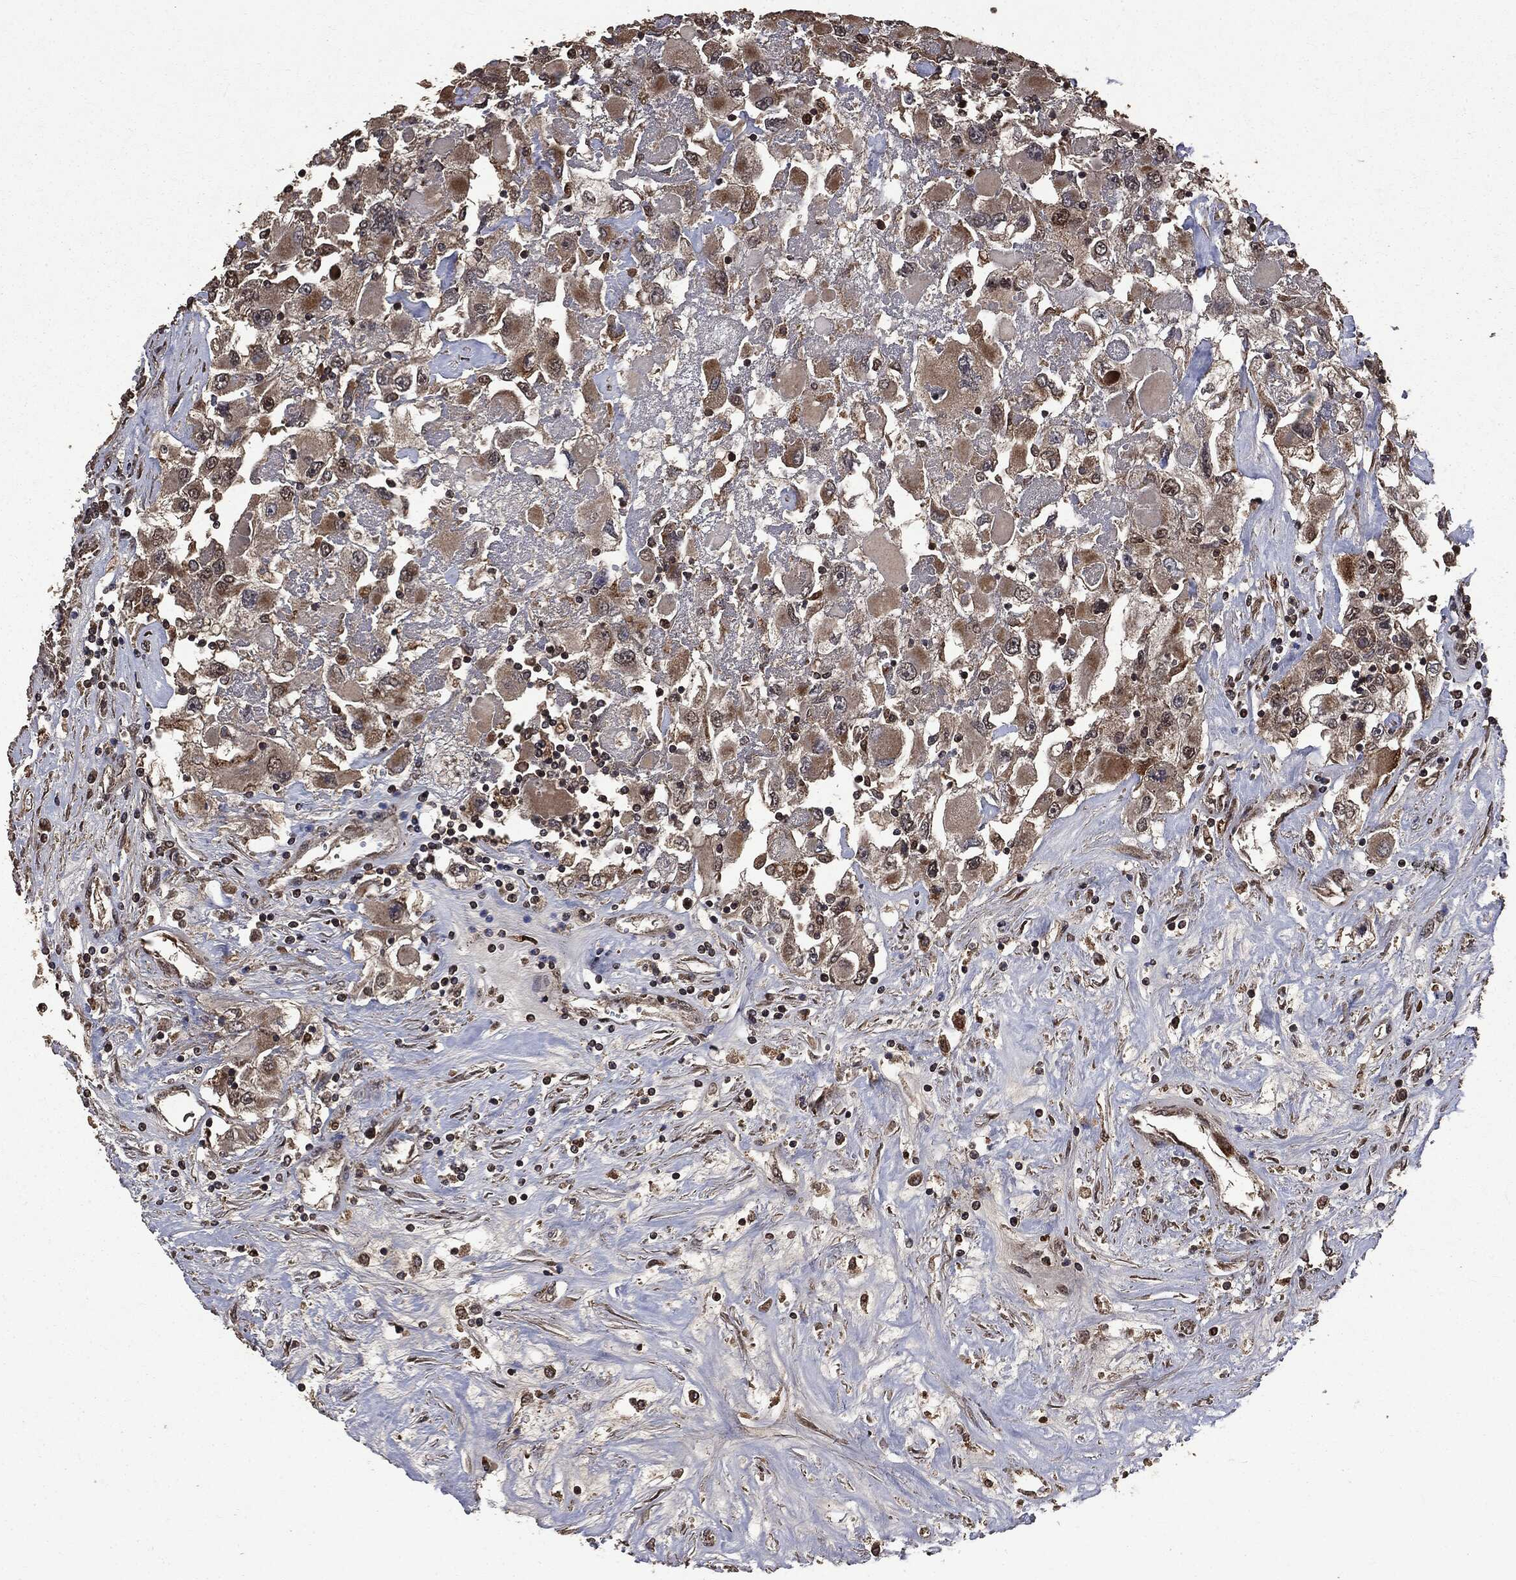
{"staining": {"intensity": "weak", "quantity": ">75%", "location": "cytoplasmic/membranous"}, "tissue": "renal cancer", "cell_type": "Tumor cells", "image_type": "cancer", "snomed": [{"axis": "morphology", "description": "Adenocarcinoma, NOS"}, {"axis": "topography", "description": "Kidney"}], "caption": "Immunohistochemistry (IHC) of human adenocarcinoma (renal) exhibits low levels of weak cytoplasmic/membranous staining in approximately >75% of tumor cells.", "gene": "PPP6R2", "patient": {"sex": "female", "age": 52}}